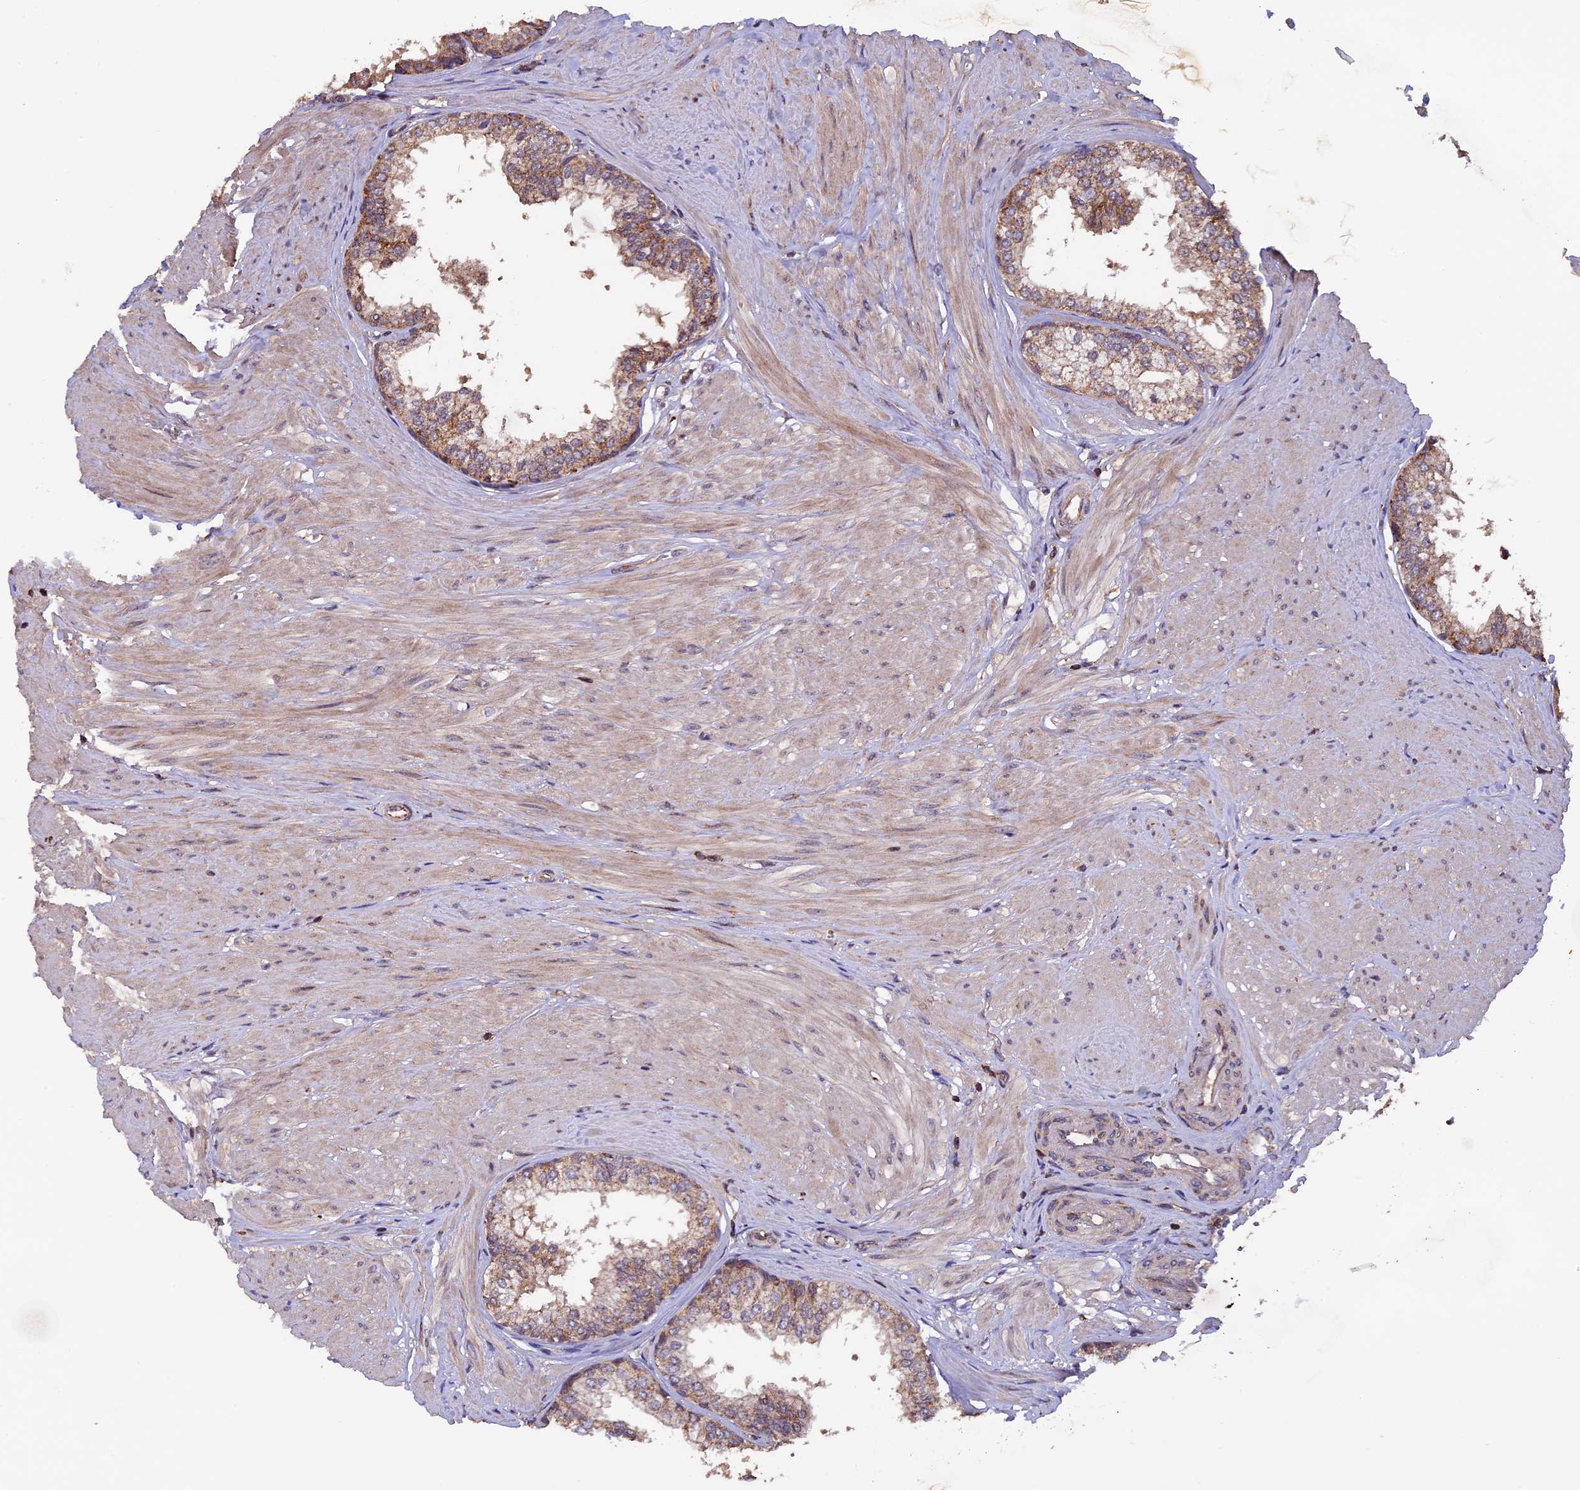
{"staining": {"intensity": "moderate", "quantity": ">75%", "location": "cytoplasmic/membranous"}, "tissue": "prostate", "cell_type": "Glandular cells", "image_type": "normal", "snomed": [{"axis": "morphology", "description": "Normal tissue, NOS"}, {"axis": "topography", "description": "Prostate"}], "caption": "A high-resolution photomicrograph shows IHC staining of normal prostate, which demonstrates moderate cytoplasmic/membranous positivity in about >75% of glandular cells. Nuclei are stained in blue.", "gene": "PKD2L2", "patient": {"sex": "male", "age": 48}}